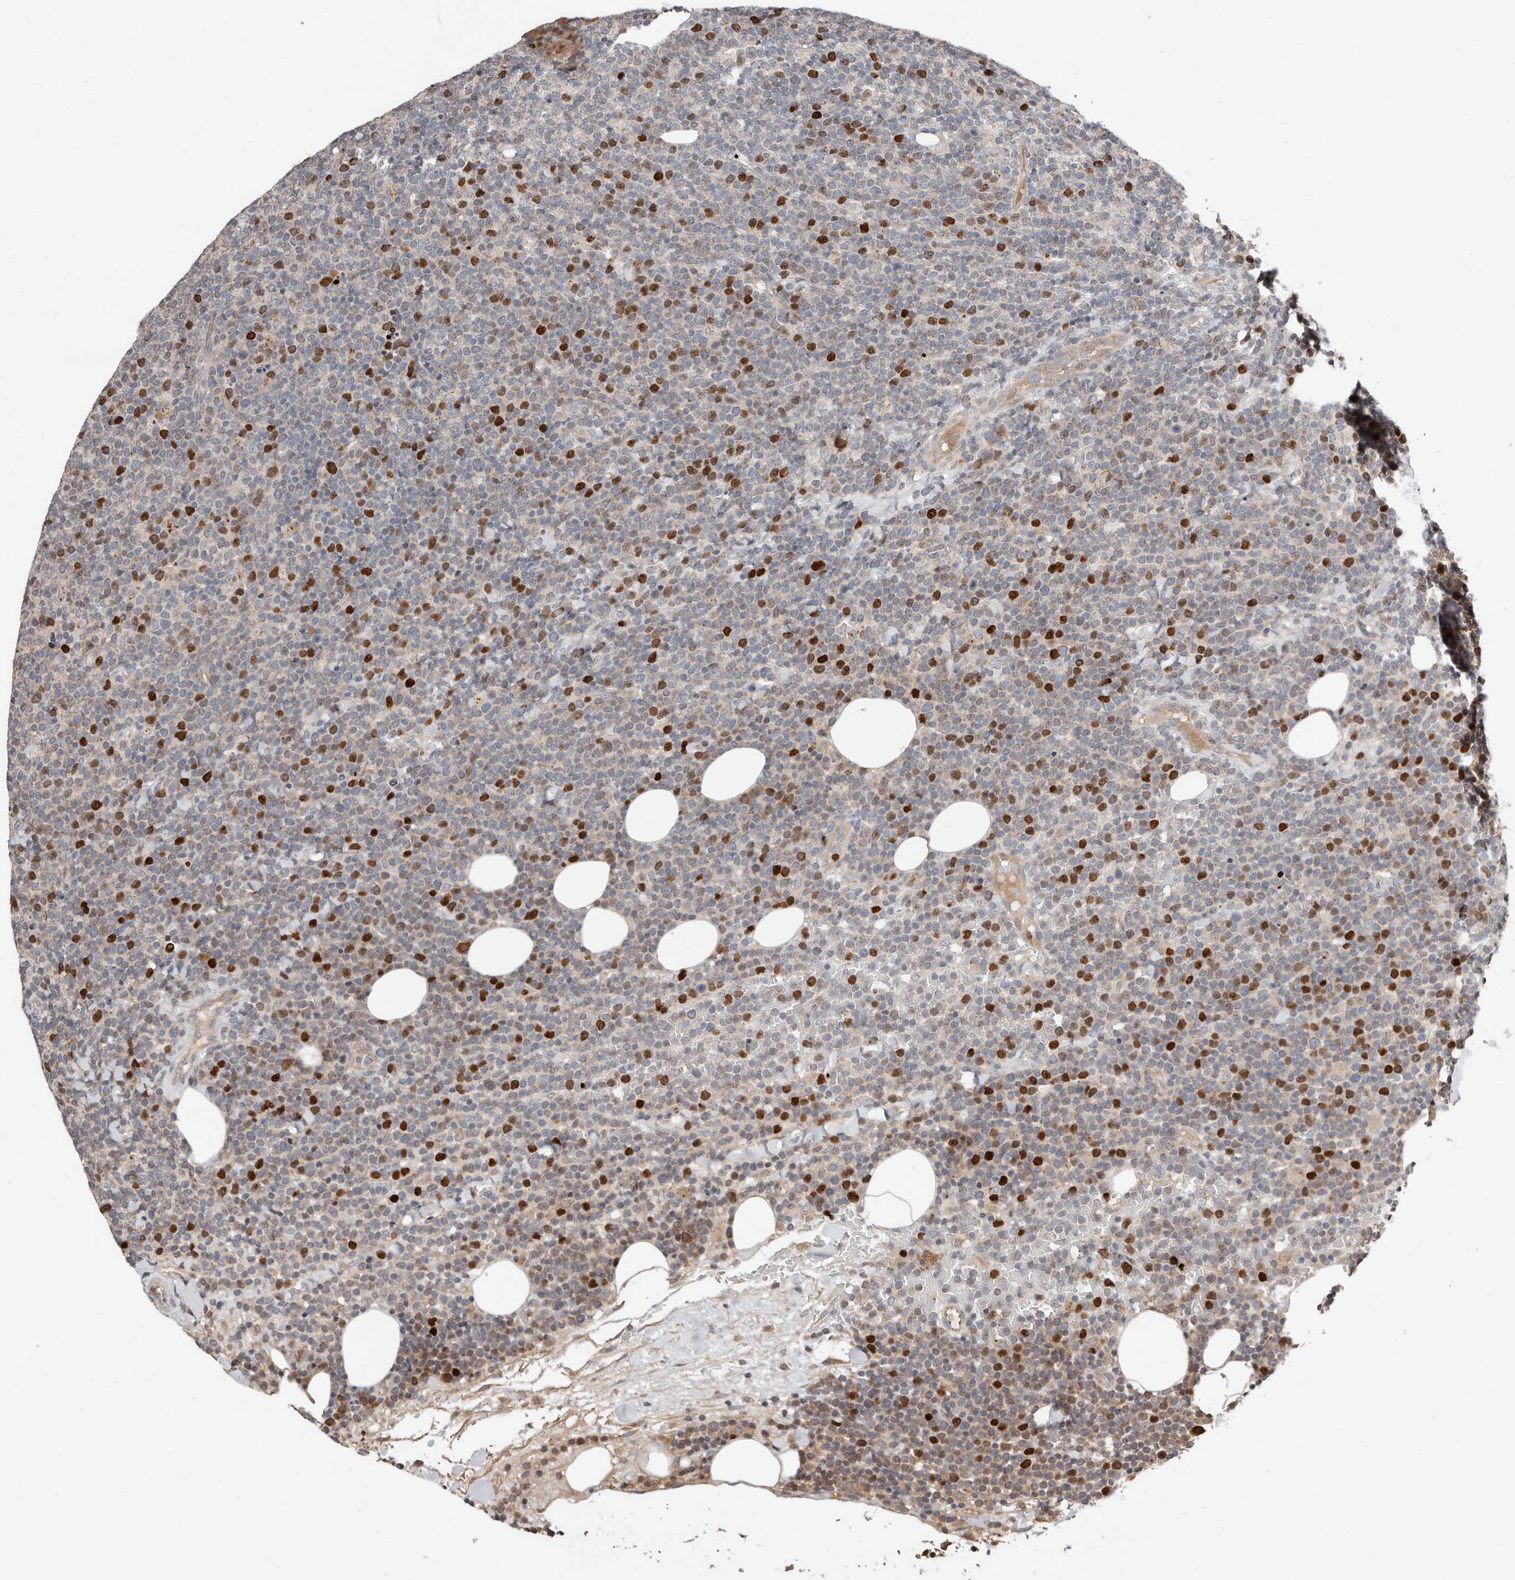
{"staining": {"intensity": "strong", "quantity": "25%-75%", "location": "nuclear"}, "tissue": "lymphoma", "cell_type": "Tumor cells", "image_type": "cancer", "snomed": [{"axis": "morphology", "description": "Malignant lymphoma, non-Hodgkin's type, High grade"}, {"axis": "topography", "description": "Lymph node"}], "caption": "Immunohistochemical staining of human high-grade malignant lymphoma, non-Hodgkin's type reveals high levels of strong nuclear staining in approximately 25%-75% of tumor cells.", "gene": "SMYD4", "patient": {"sex": "male", "age": 61}}